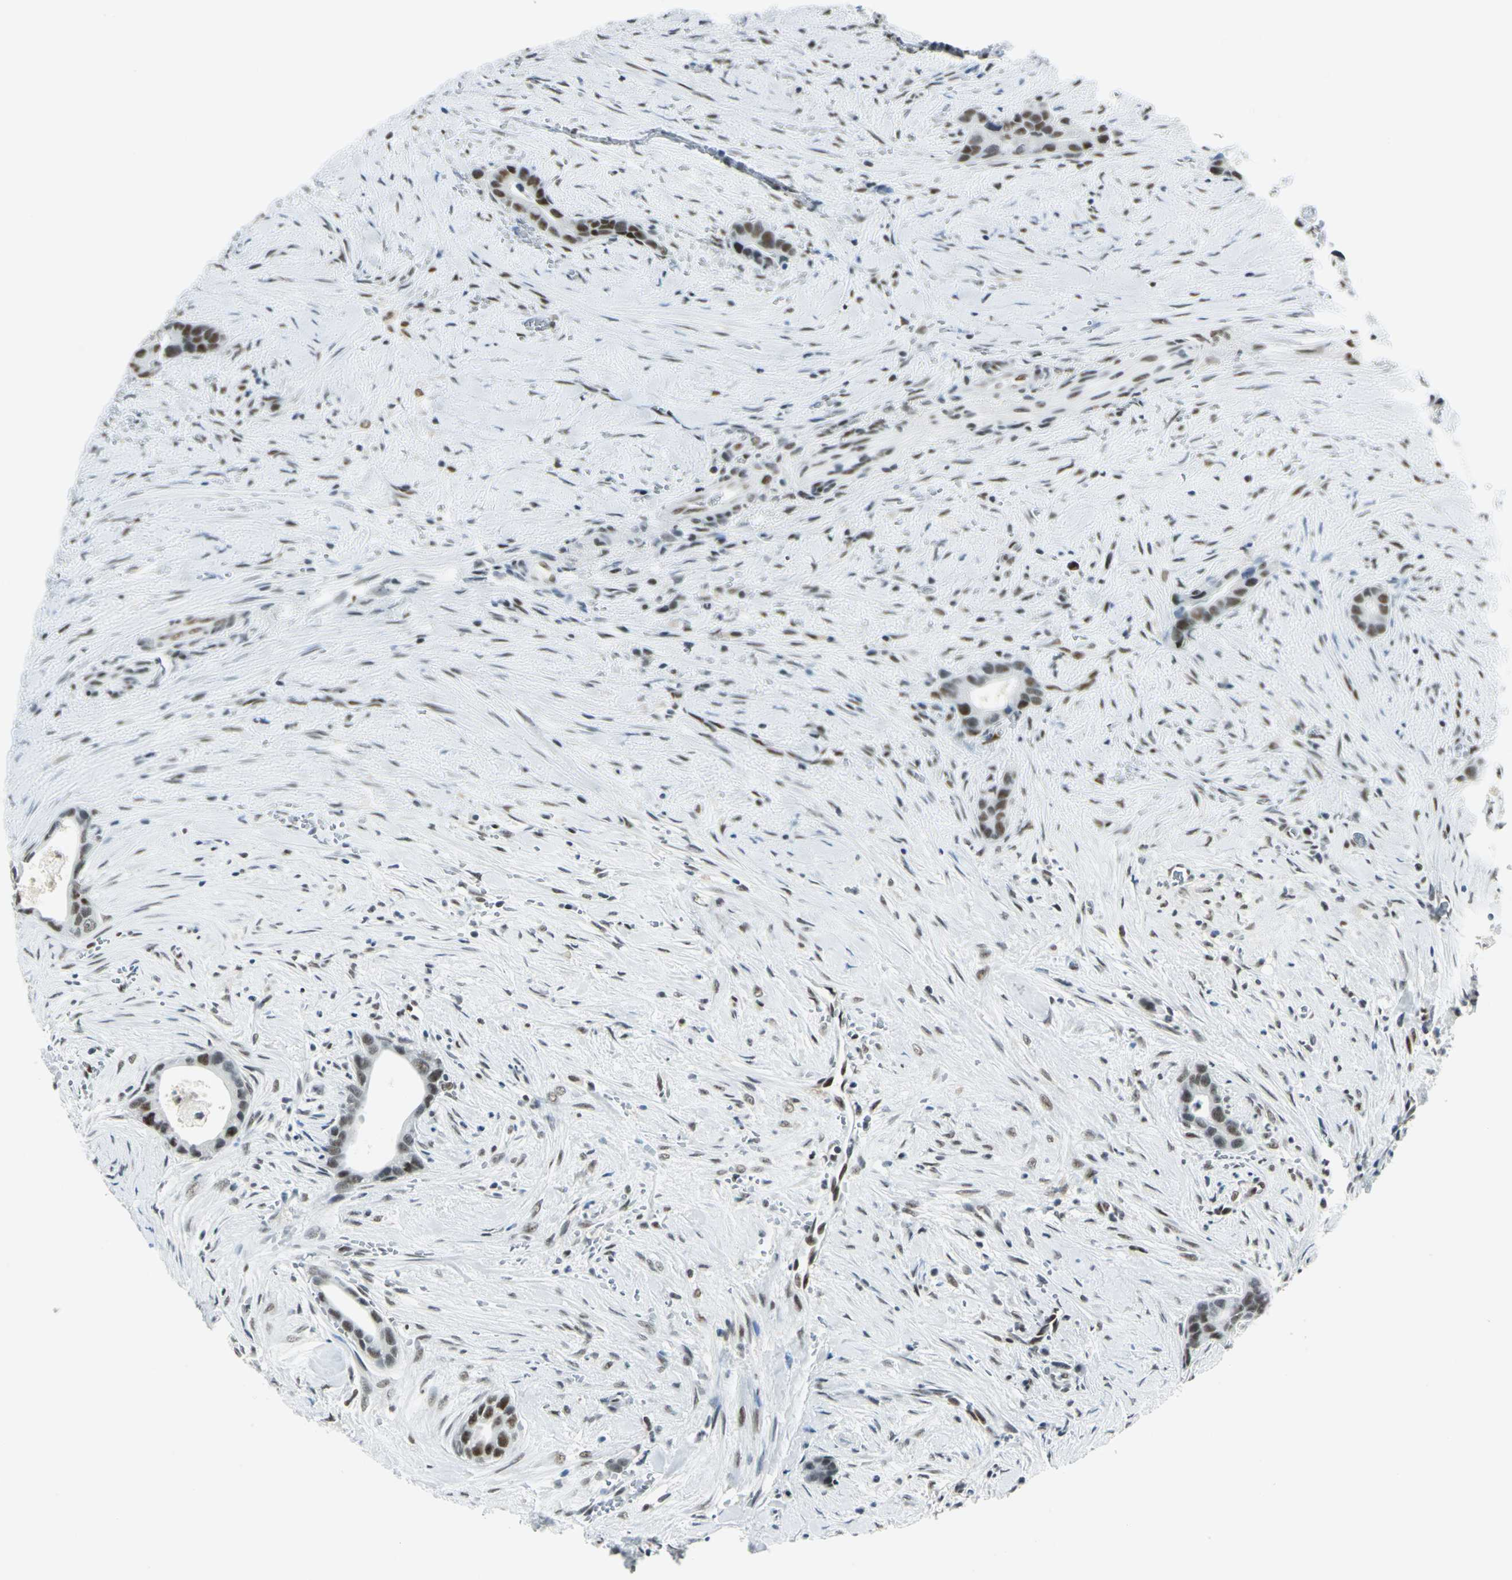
{"staining": {"intensity": "strong", "quantity": "25%-75%", "location": "nuclear"}, "tissue": "liver cancer", "cell_type": "Tumor cells", "image_type": "cancer", "snomed": [{"axis": "morphology", "description": "Cholangiocarcinoma"}, {"axis": "topography", "description": "Liver"}], "caption": "About 25%-75% of tumor cells in liver cancer demonstrate strong nuclear protein staining as visualized by brown immunohistochemical staining.", "gene": "MTMR10", "patient": {"sex": "female", "age": 55}}